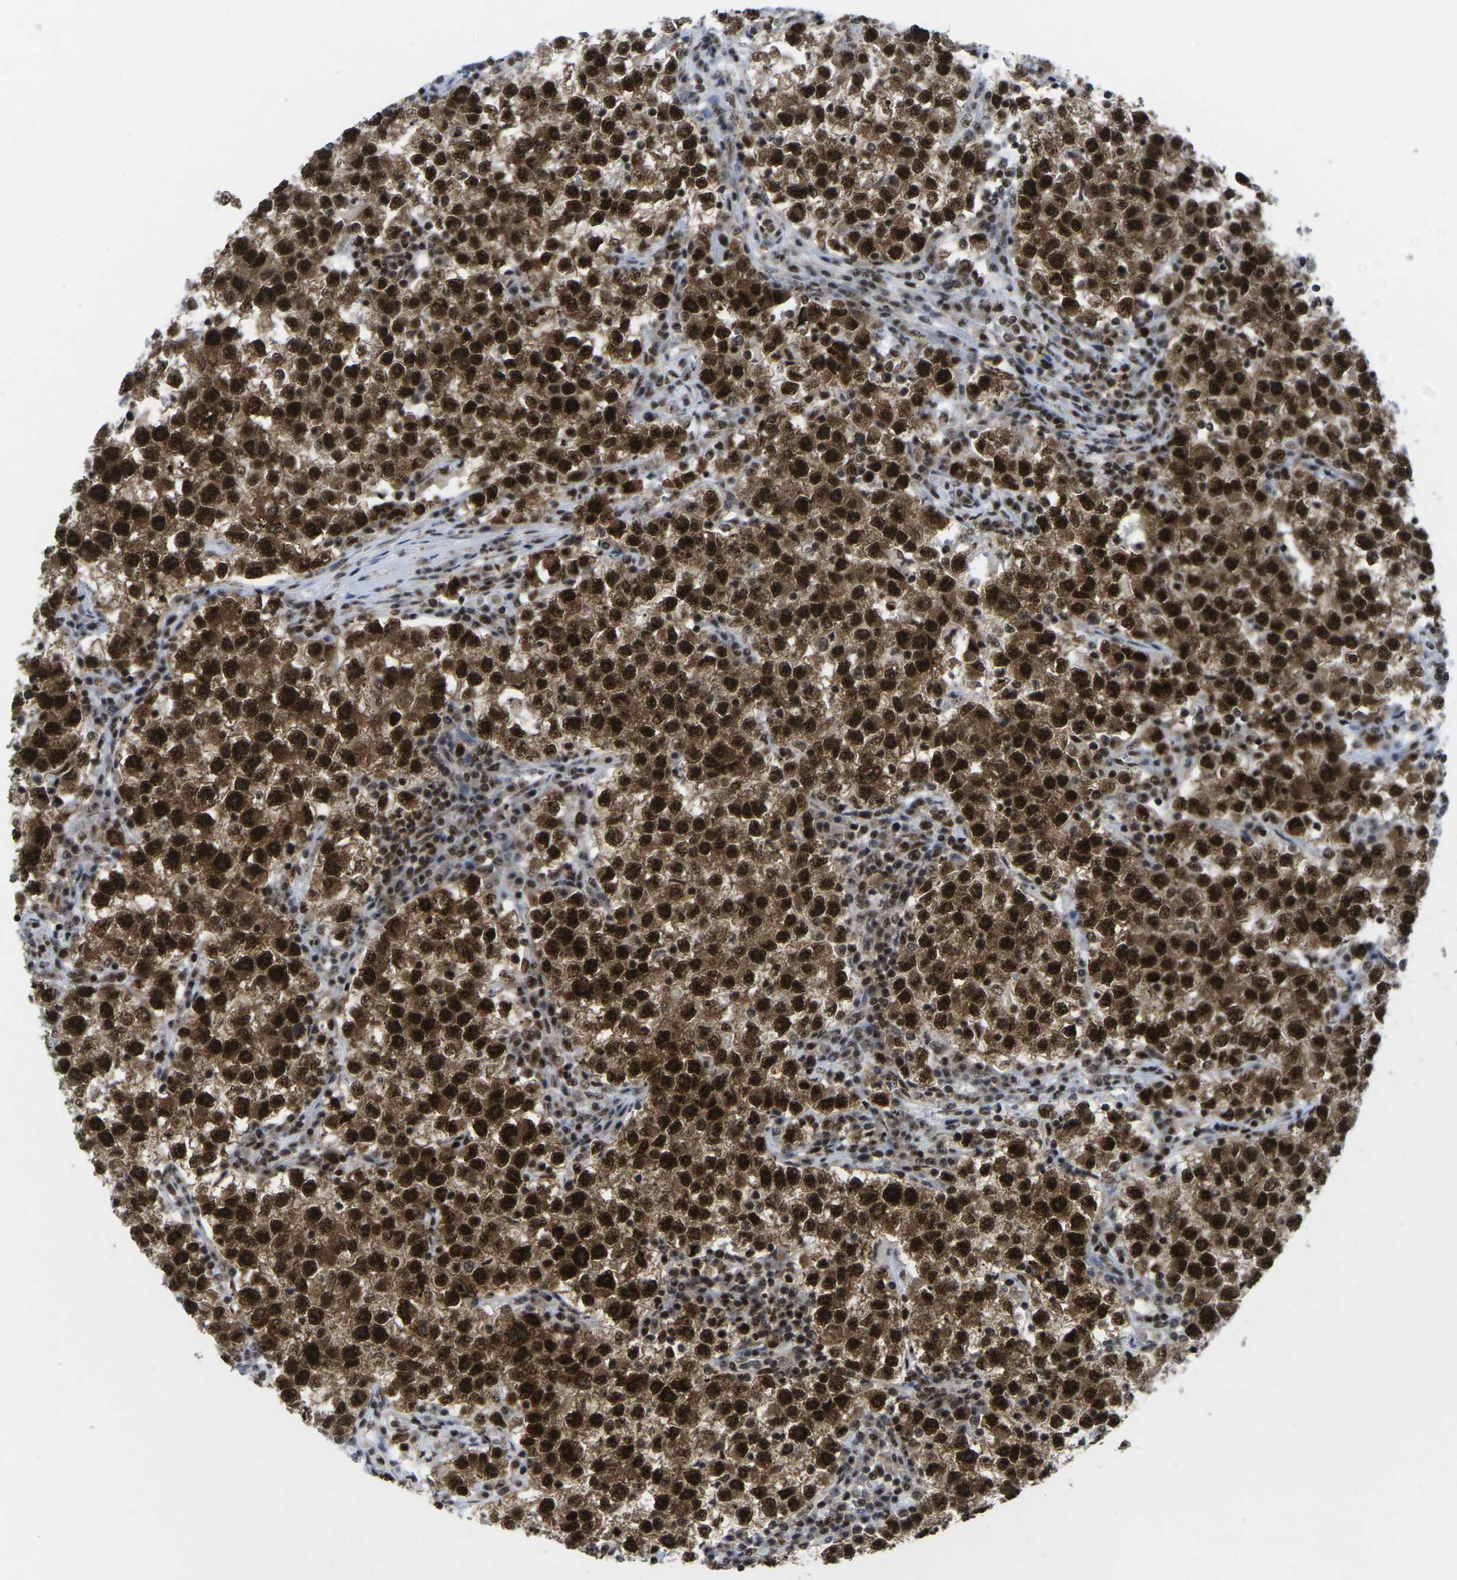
{"staining": {"intensity": "strong", "quantity": ">75%", "location": "cytoplasmic/membranous,nuclear"}, "tissue": "testis cancer", "cell_type": "Tumor cells", "image_type": "cancer", "snomed": [{"axis": "morphology", "description": "Seminoma, NOS"}, {"axis": "topography", "description": "Testis"}], "caption": "Tumor cells reveal strong cytoplasmic/membranous and nuclear staining in about >75% of cells in testis cancer. (DAB = brown stain, brightfield microscopy at high magnification).", "gene": "MAGOH", "patient": {"sex": "male", "age": 22}}